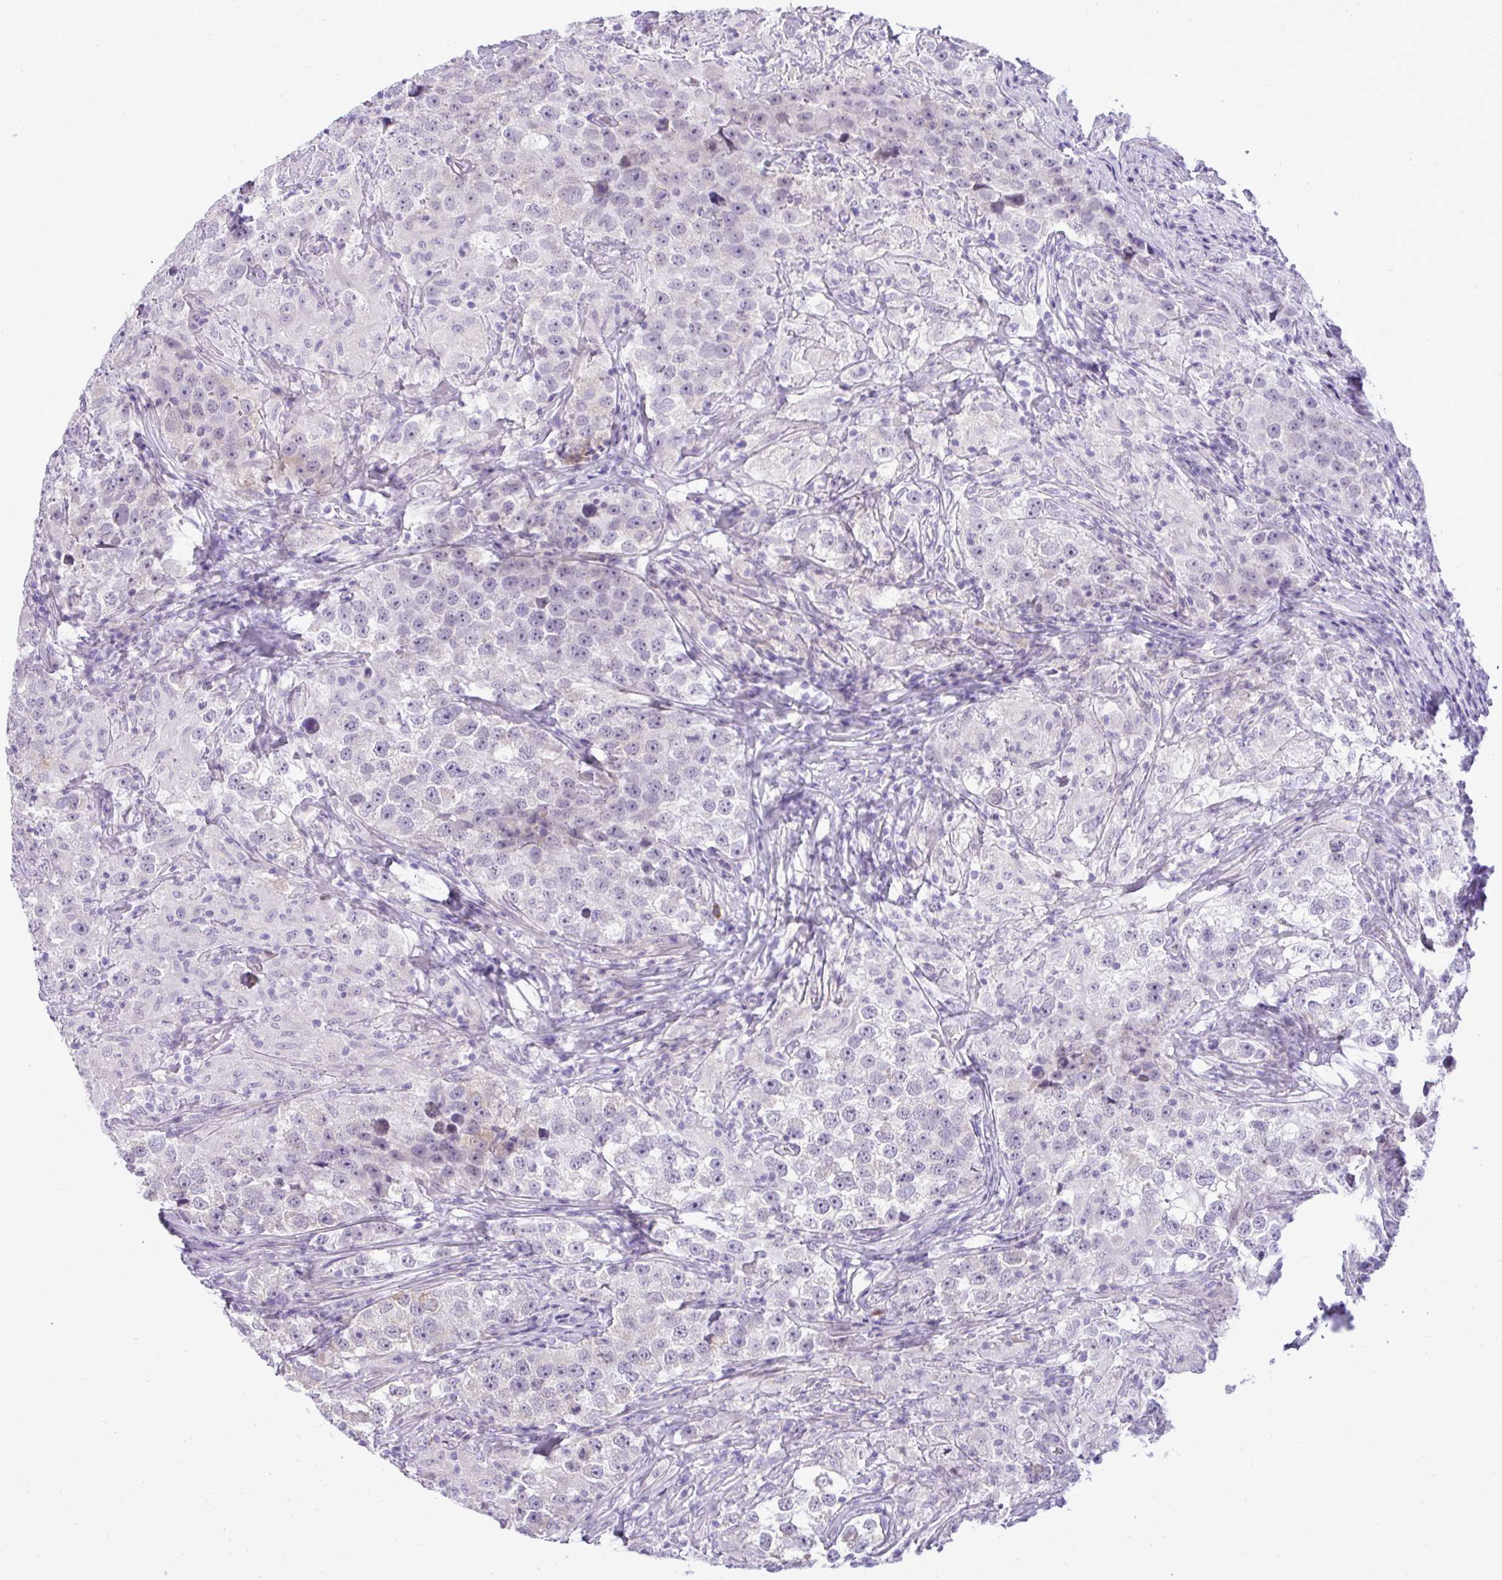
{"staining": {"intensity": "negative", "quantity": "none", "location": "none"}, "tissue": "testis cancer", "cell_type": "Tumor cells", "image_type": "cancer", "snomed": [{"axis": "morphology", "description": "Seminoma, NOS"}, {"axis": "topography", "description": "Testis"}], "caption": "Immunohistochemical staining of human testis cancer (seminoma) reveals no significant staining in tumor cells. Brightfield microscopy of immunohistochemistry (IHC) stained with DAB (brown) and hematoxylin (blue), captured at high magnification.", "gene": "SPAG1", "patient": {"sex": "male", "age": 46}}